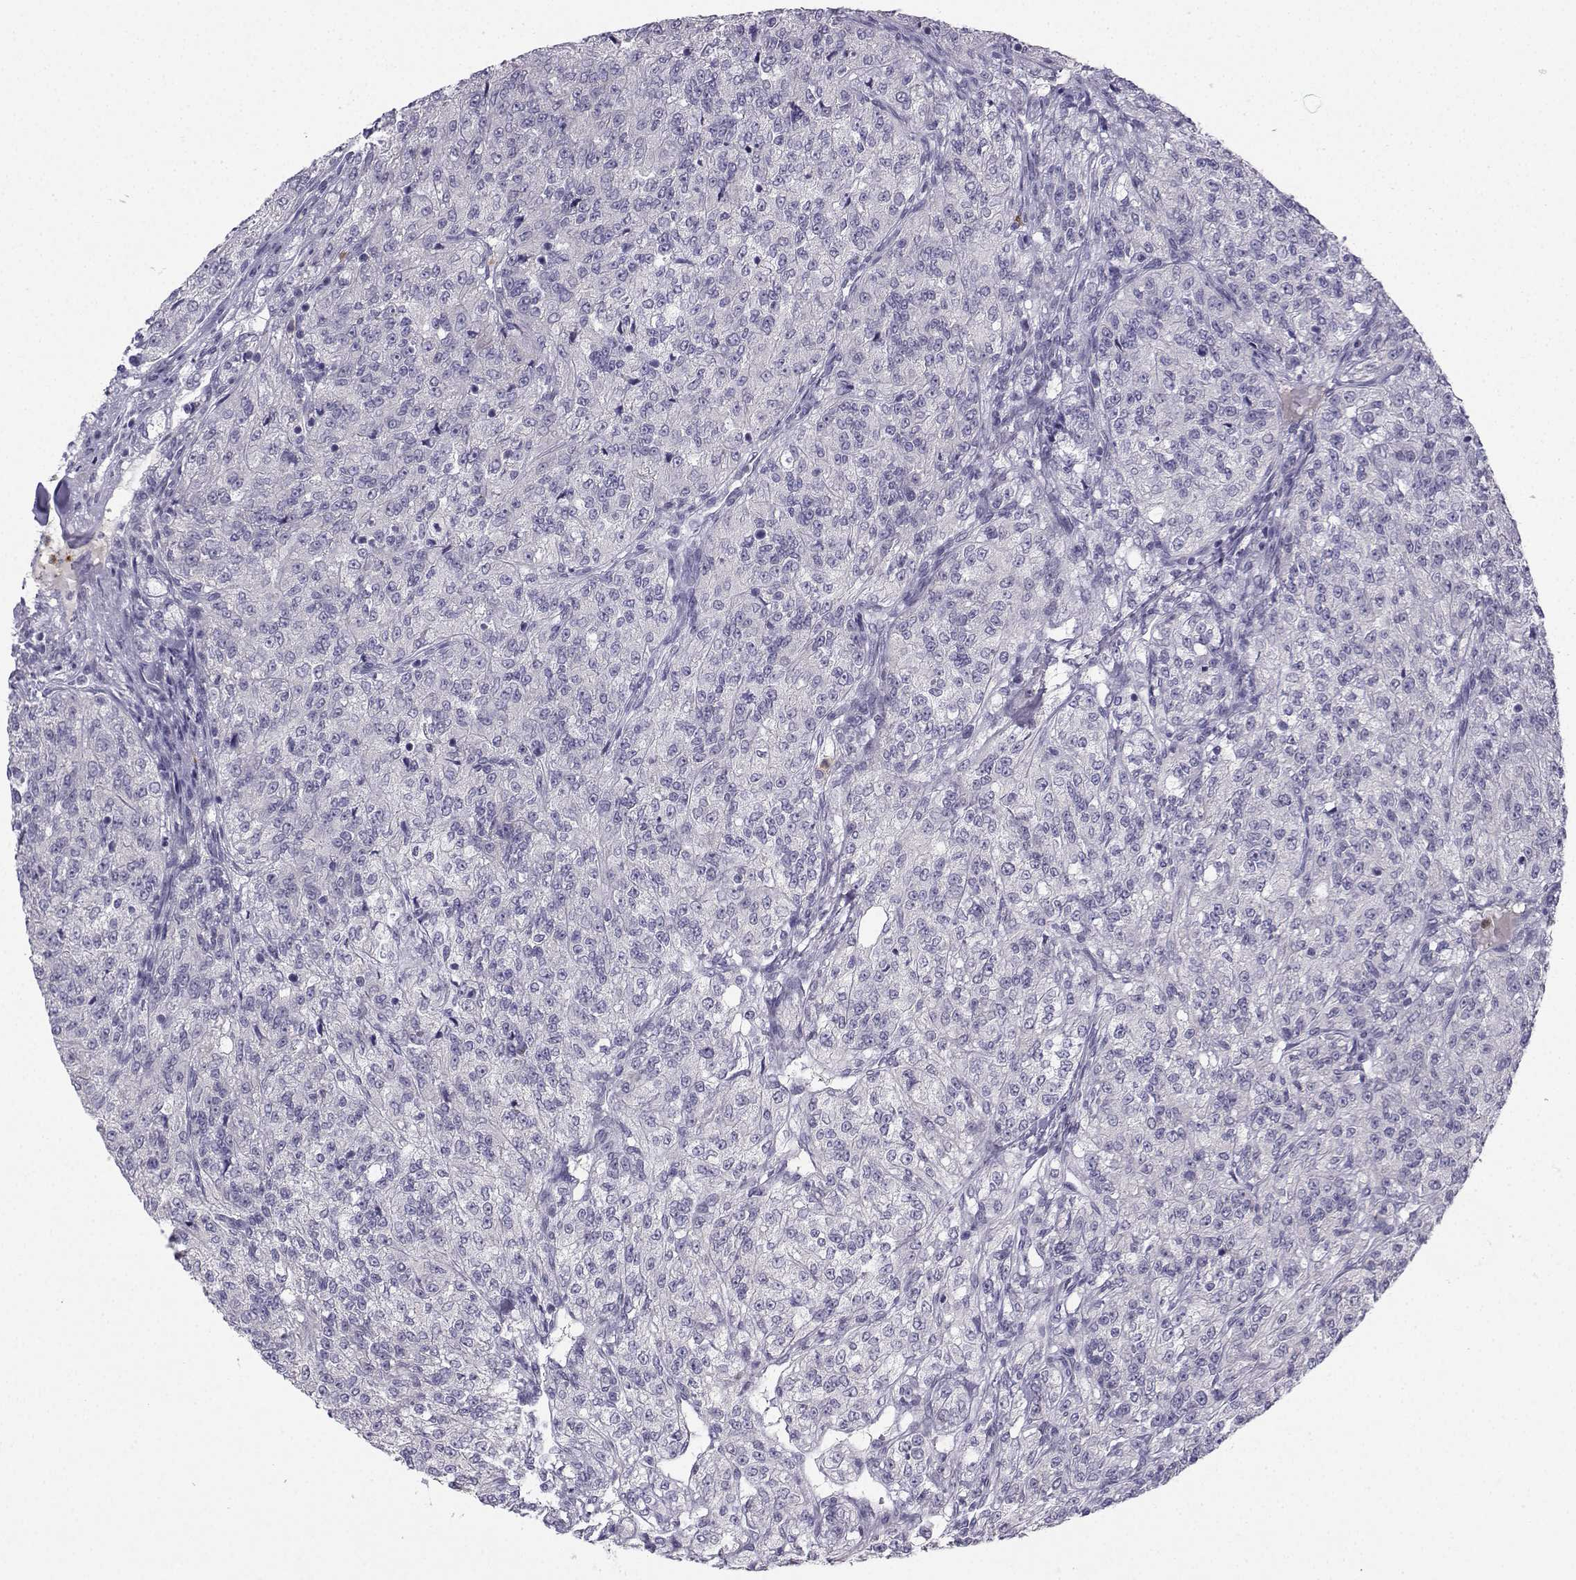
{"staining": {"intensity": "negative", "quantity": "none", "location": "none"}, "tissue": "renal cancer", "cell_type": "Tumor cells", "image_type": "cancer", "snomed": [{"axis": "morphology", "description": "Adenocarcinoma, NOS"}, {"axis": "topography", "description": "Kidney"}], "caption": "Human renal cancer stained for a protein using immunohistochemistry exhibits no staining in tumor cells.", "gene": "CALY", "patient": {"sex": "female", "age": 63}}